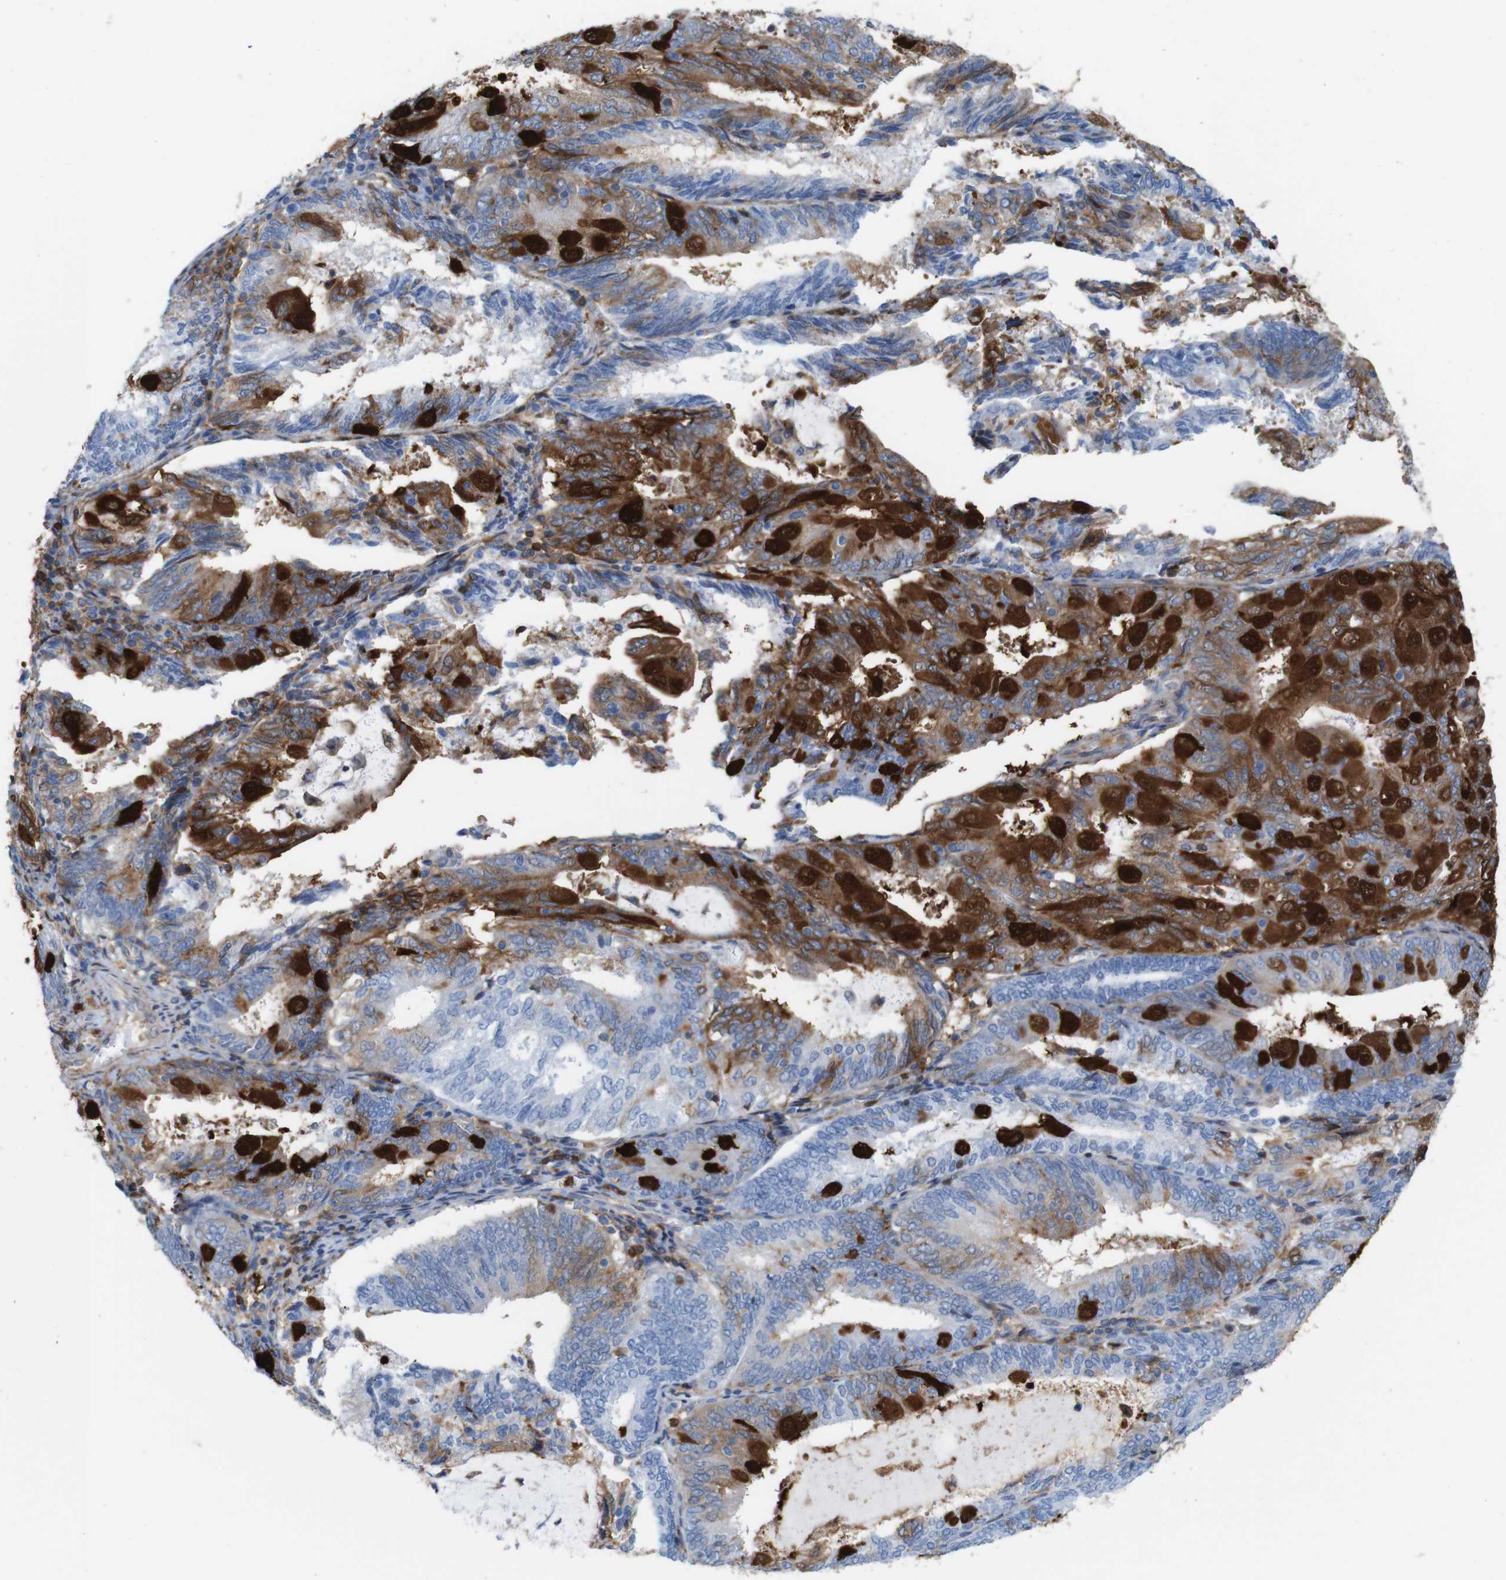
{"staining": {"intensity": "strong", "quantity": "<25%", "location": "cytoplasmic/membranous,nuclear"}, "tissue": "endometrial cancer", "cell_type": "Tumor cells", "image_type": "cancer", "snomed": [{"axis": "morphology", "description": "Adenocarcinoma, NOS"}, {"axis": "topography", "description": "Endometrium"}], "caption": "Tumor cells show medium levels of strong cytoplasmic/membranous and nuclear staining in about <25% of cells in human endometrial cancer (adenocarcinoma). (DAB = brown stain, brightfield microscopy at high magnification).", "gene": "ANXA1", "patient": {"sex": "female", "age": 81}}